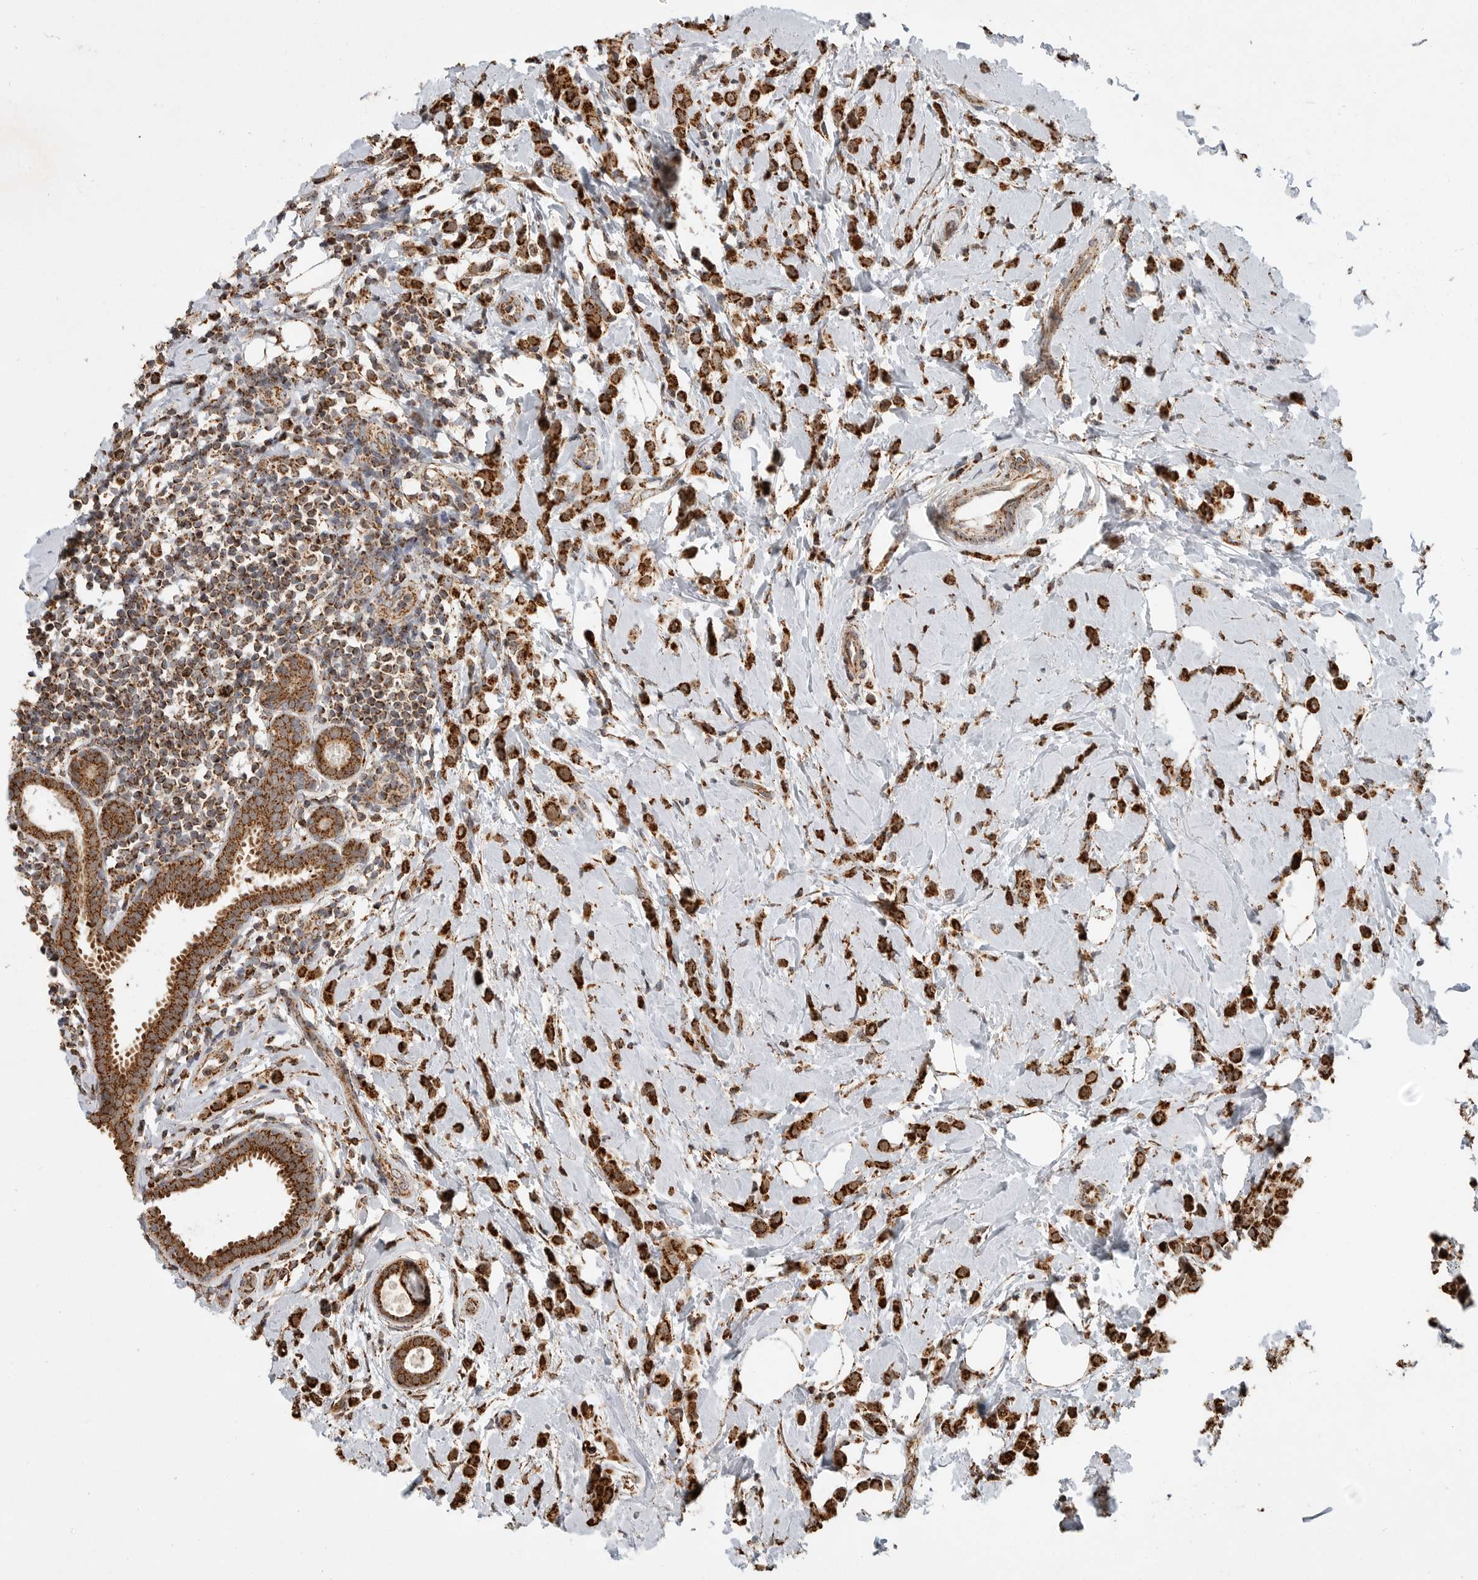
{"staining": {"intensity": "strong", "quantity": ">75%", "location": "cytoplasmic/membranous"}, "tissue": "breast cancer", "cell_type": "Tumor cells", "image_type": "cancer", "snomed": [{"axis": "morphology", "description": "Lobular carcinoma"}, {"axis": "topography", "description": "Breast"}], "caption": "Breast cancer (lobular carcinoma) was stained to show a protein in brown. There is high levels of strong cytoplasmic/membranous expression in approximately >75% of tumor cells.", "gene": "GCNT2", "patient": {"sex": "female", "age": 47}}